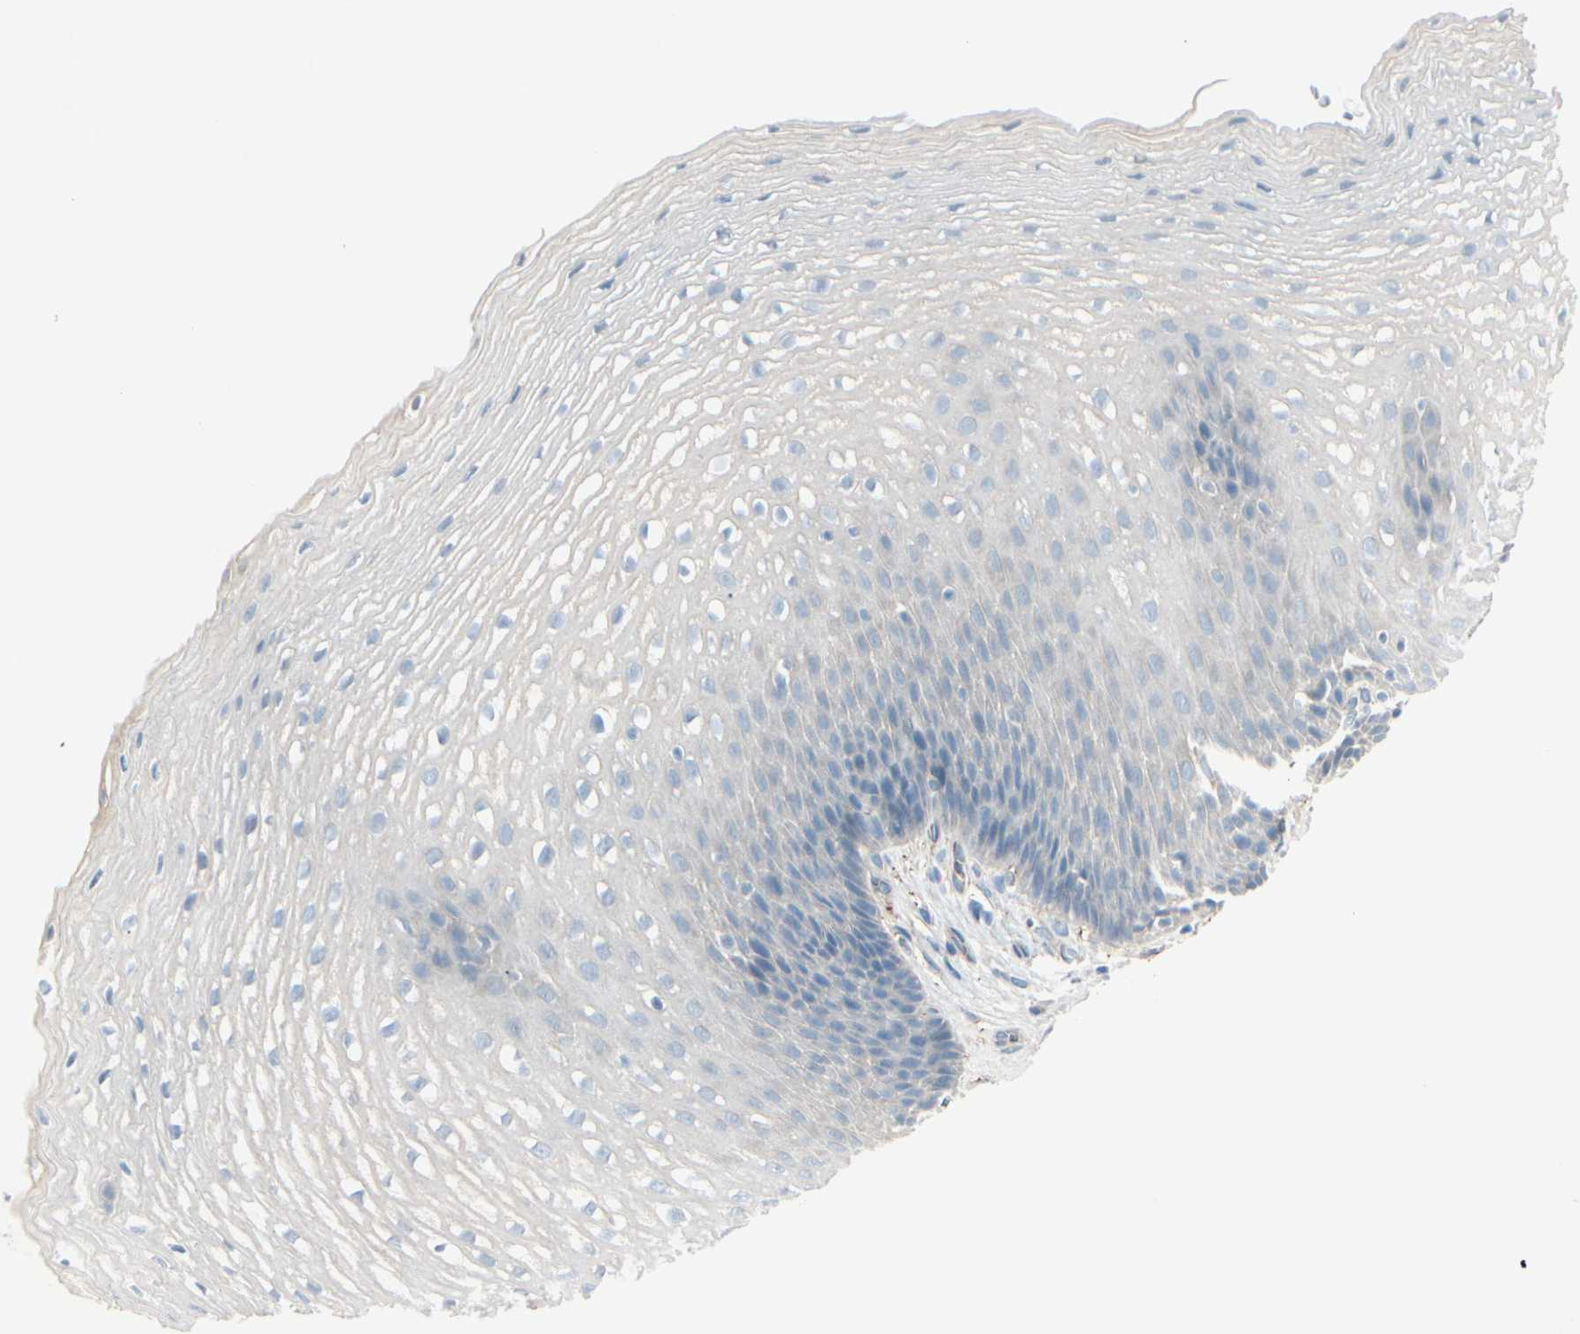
{"staining": {"intensity": "negative", "quantity": "none", "location": "none"}, "tissue": "esophagus", "cell_type": "Squamous epithelial cells", "image_type": "normal", "snomed": [{"axis": "morphology", "description": "Normal tissue, NOS"}, {"axis": "topography", "description": "Esophagus"}], "caption": "Immunohistochemistry of normal esophagus reveals no expression in squamous epithelial cells. (Immunohistochemistry (ihc), brightfield microscopy, high magnification).", "gene": "CACNA2D1", "patient": {"sex": "male", "age": 48}}